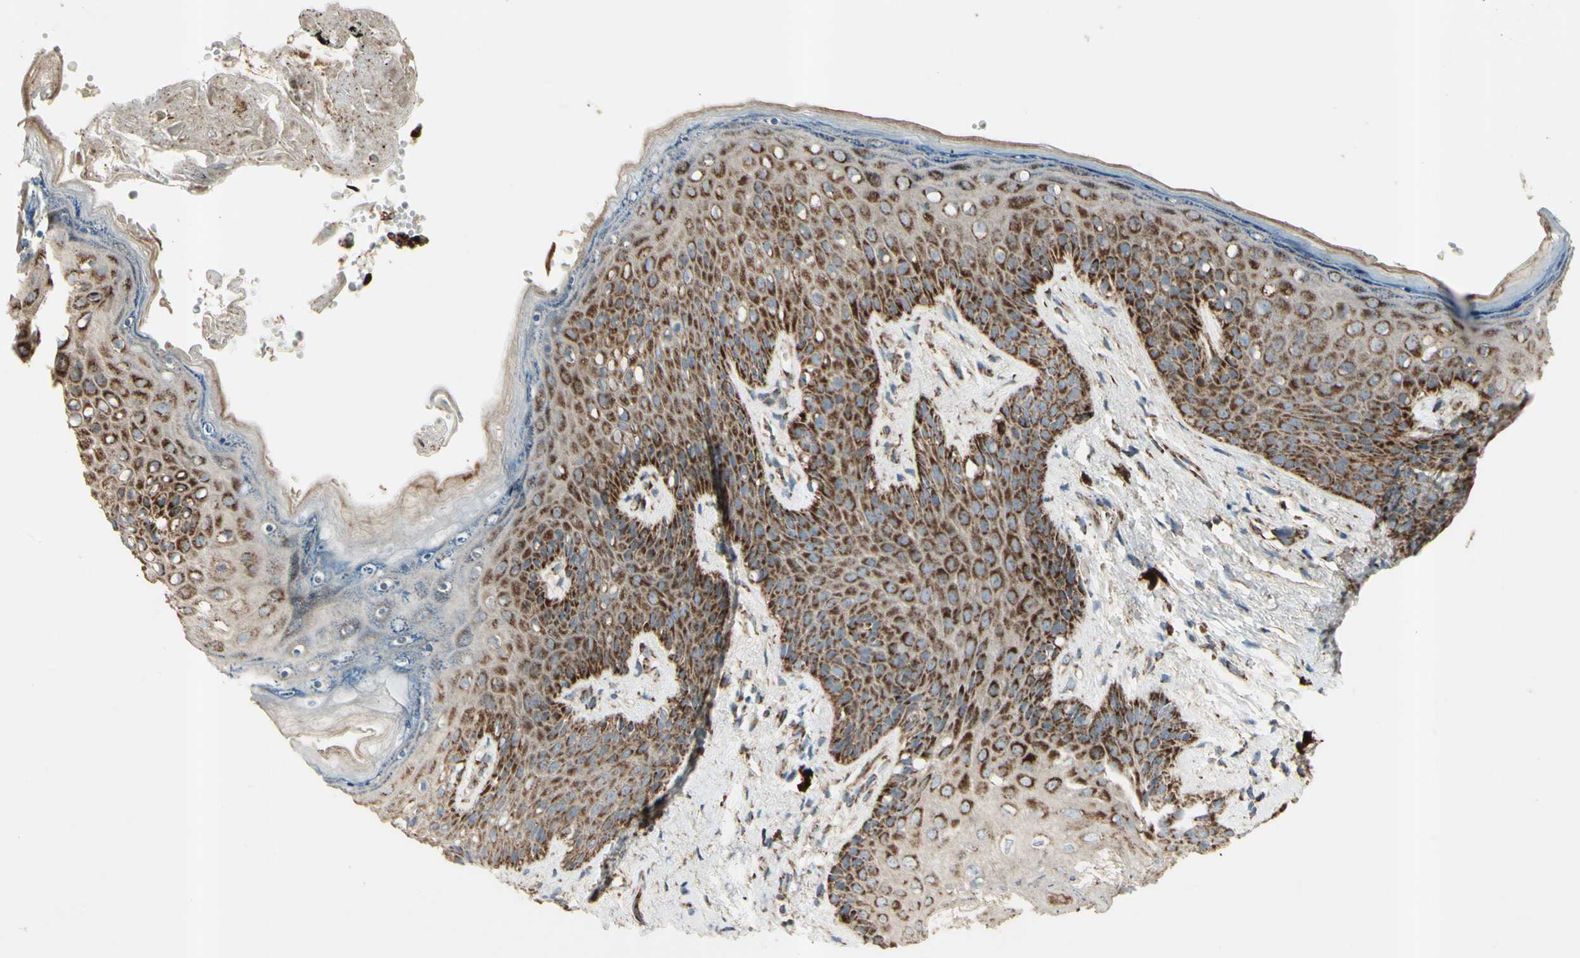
{"staining": {"intensity": "strong", "quantity": ">75%", "location": "cytoplasmic/membranous"}, "tissue": "skin", "cell_type": "Epidermal cells", "image_type": "normal", "snomed": [{"axis": "morphology", "description": "Normal tissue, NOS"}, {"axis": "topography", "description": "Anal"}], "caption": "A high amount of strong cytoplasmic/membranous staining is seen in about >75% of epidermal cells in unremarkable skin.", "gene": "RHOT1", "patient": {"sex": "female", "age": 46}}